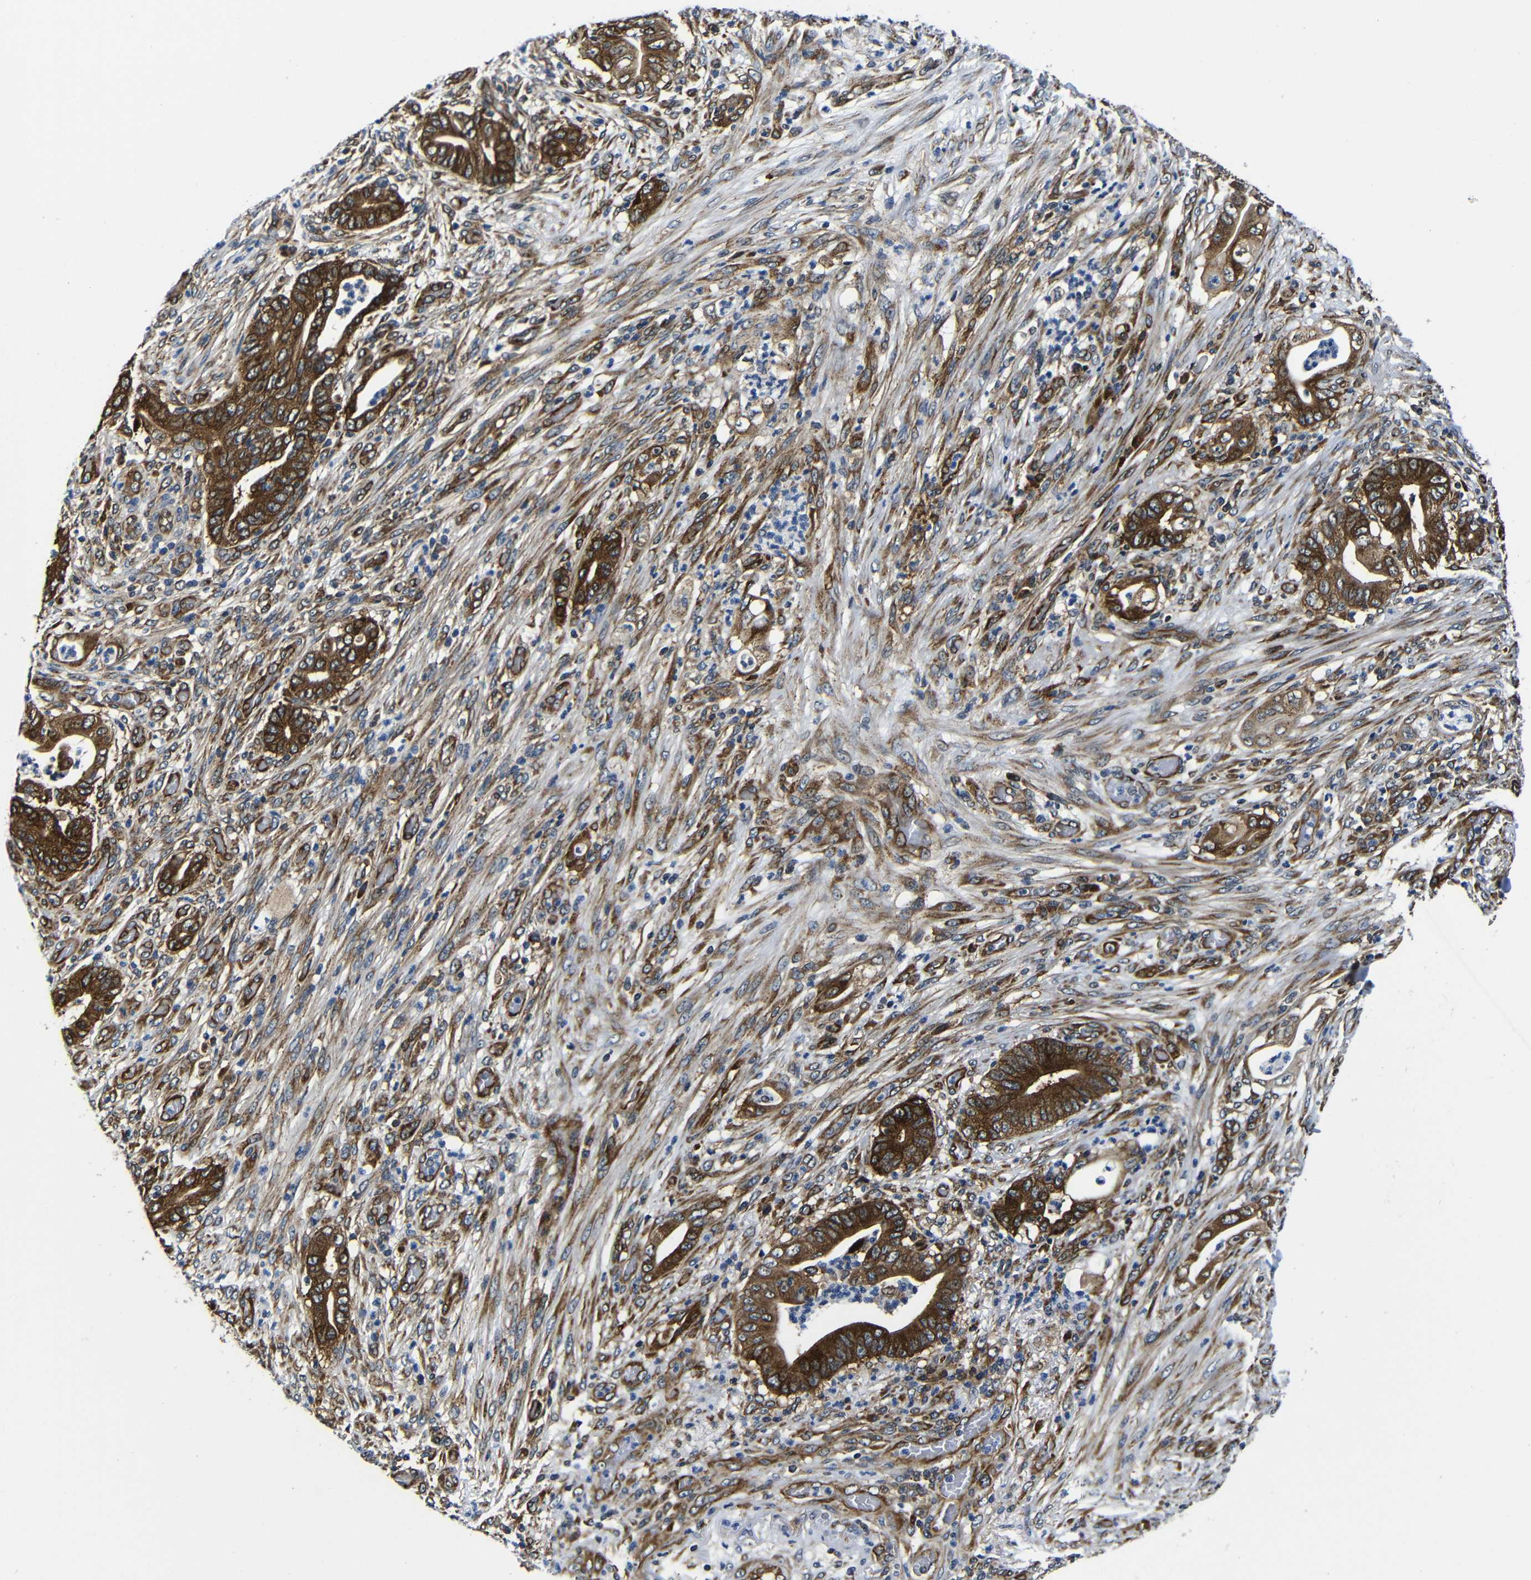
{"staining": {"intensity": "strong", "quantity": ">75%", "location": "cytoplasmic/membranous"}, "tissue": "stomach cancer", "cell_type": "Tumor cells", "image_type": "cancer", "snomed": [{"axis": "morphology", "description": "Adenocarcinoma, NOS"}, {"axis": "topography", "description": "Stomach"}], "caption": "Adenocarcinoma (stomach) tissue displays strong cytoplasmic/membranous staining in approximately >75% of tumor cells", "gene": "ABCE1", "patient": {"sex": "female", "age": 73}}